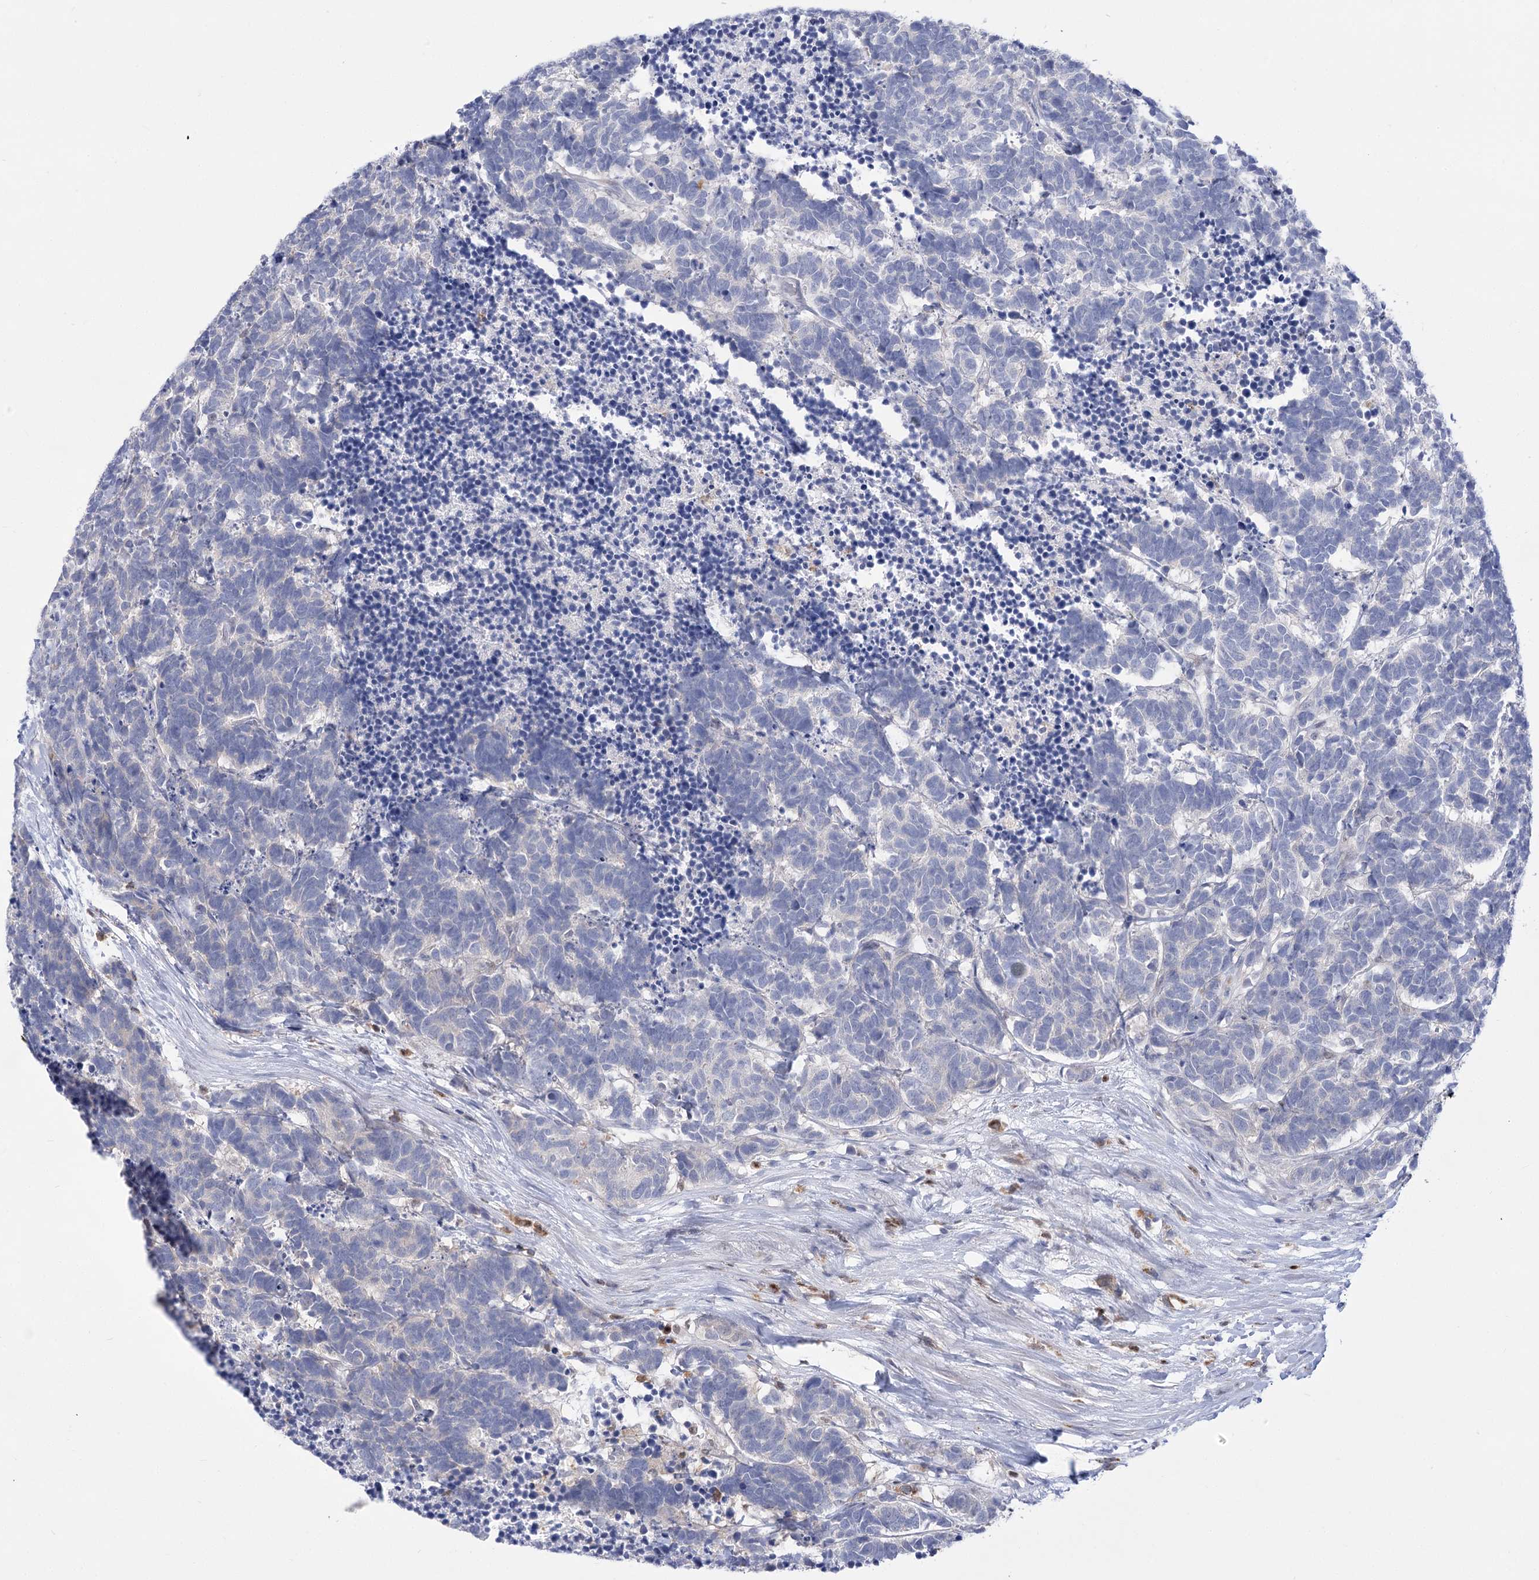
{"staining": {"intensity": "negative", "quantity": "none", "location": "none"}, "tissue": "carcinoid", "cell_type": "Tumor cells", "image_type": "cancer", "snomed": [{"axis": "morphology", "description": "Carcinoma, NOS"}, {"axis": "morphology", "description": "Carcinoid, malignant, NOS"}, {"axis": "topography", "description": "Urinary bladder"}], "caption": "Human carcinoma stained for a protein using immunohistochemistry (IHC) displays no positivity in tumor cells.", "gene": "SIAE", "patient": {"sex": "male", "age": 57}}